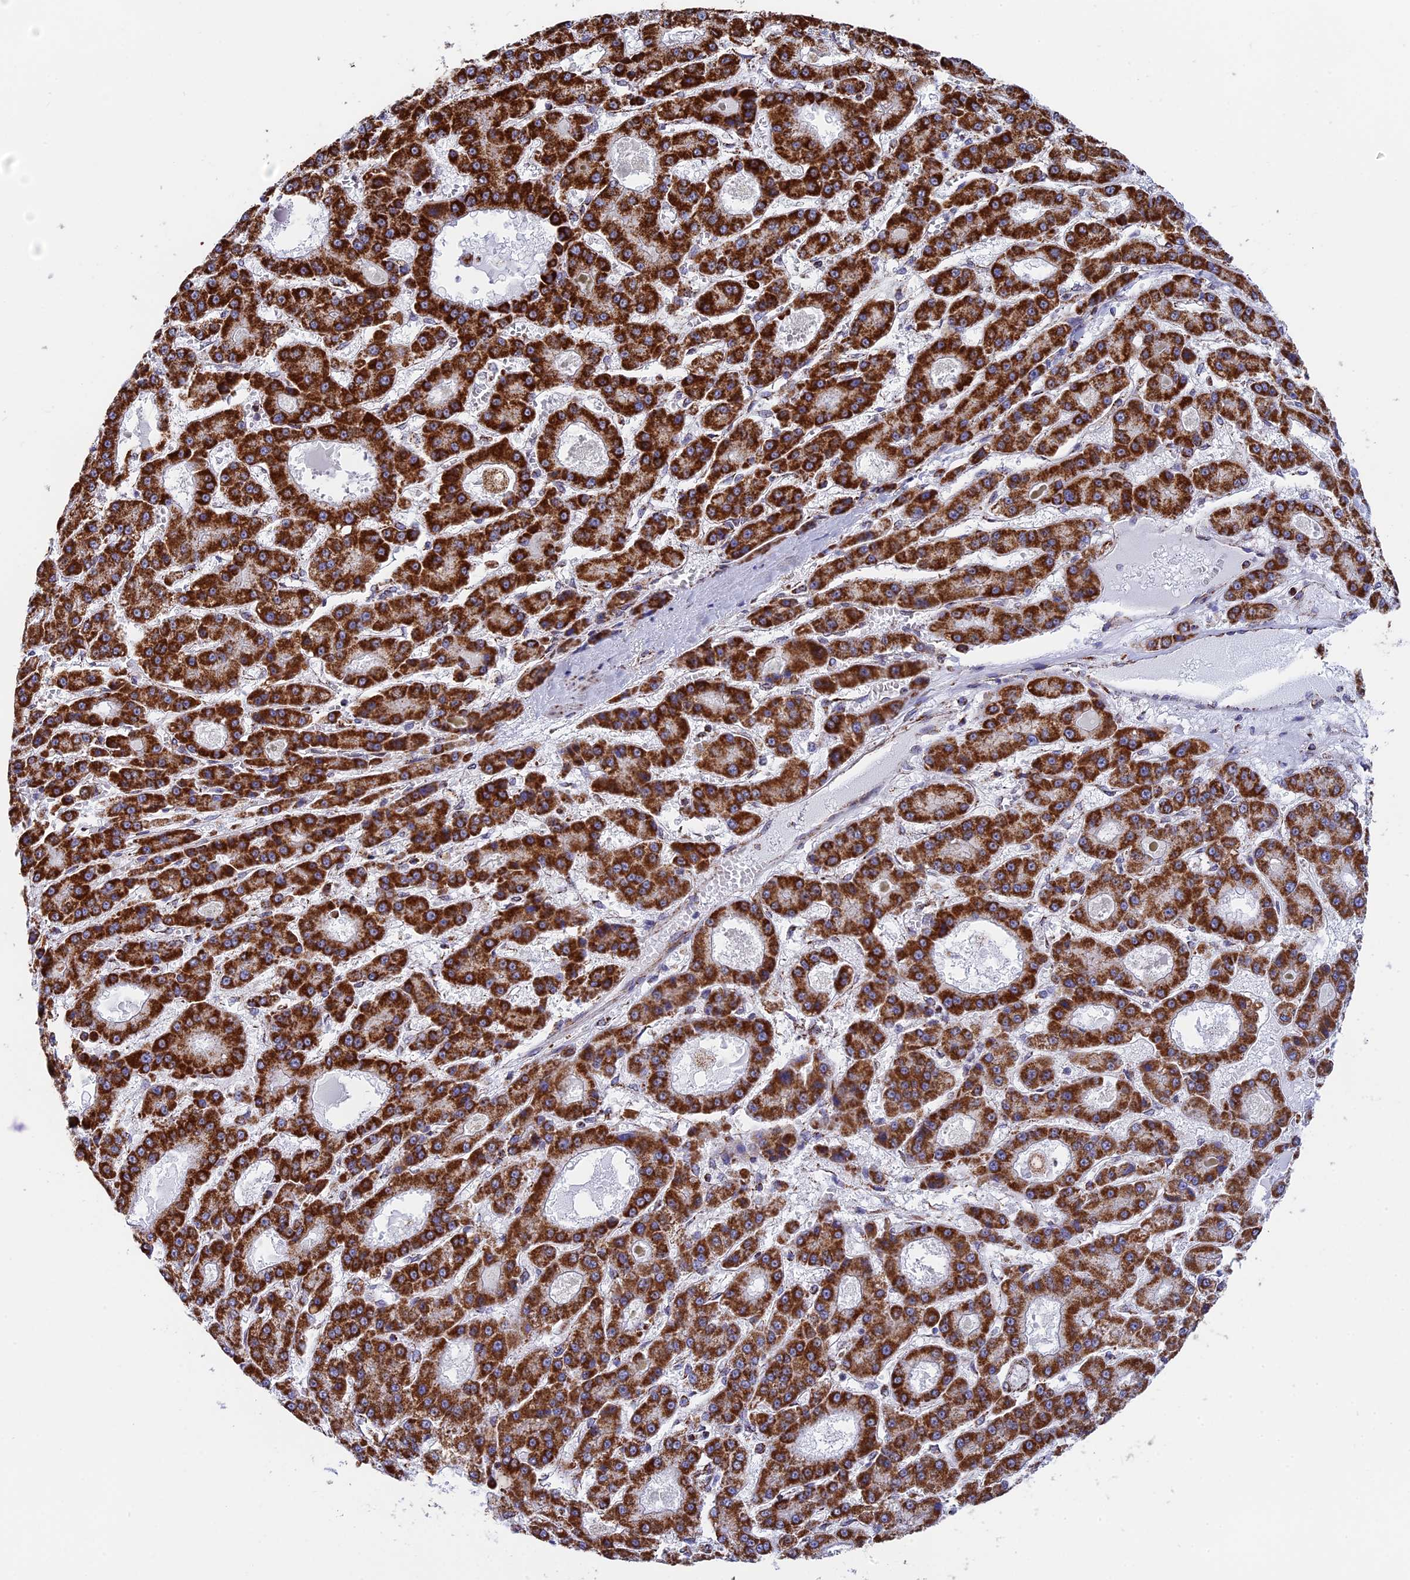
{"staining": {"intensity": "strong", "quantity": ">75%", "location": "cytoplasmic/membranous"}, "tissue": "liver cancer", "cell_type": "Tumor cells", "image_type": "cancer", "snomed": [{"axis": "morphology", "description": "Carcinoma, Hepatocellular, NOS"}, {"axis": "topography", "description": "Liver"}], "caption": "Tumor cells exhibit high levels of strong cytoplasmic/membranous positivity in approximately >75% of cells in human liver cancer.", "gene": "CDC16", "patient": {"sex": "male", "age": 70}}